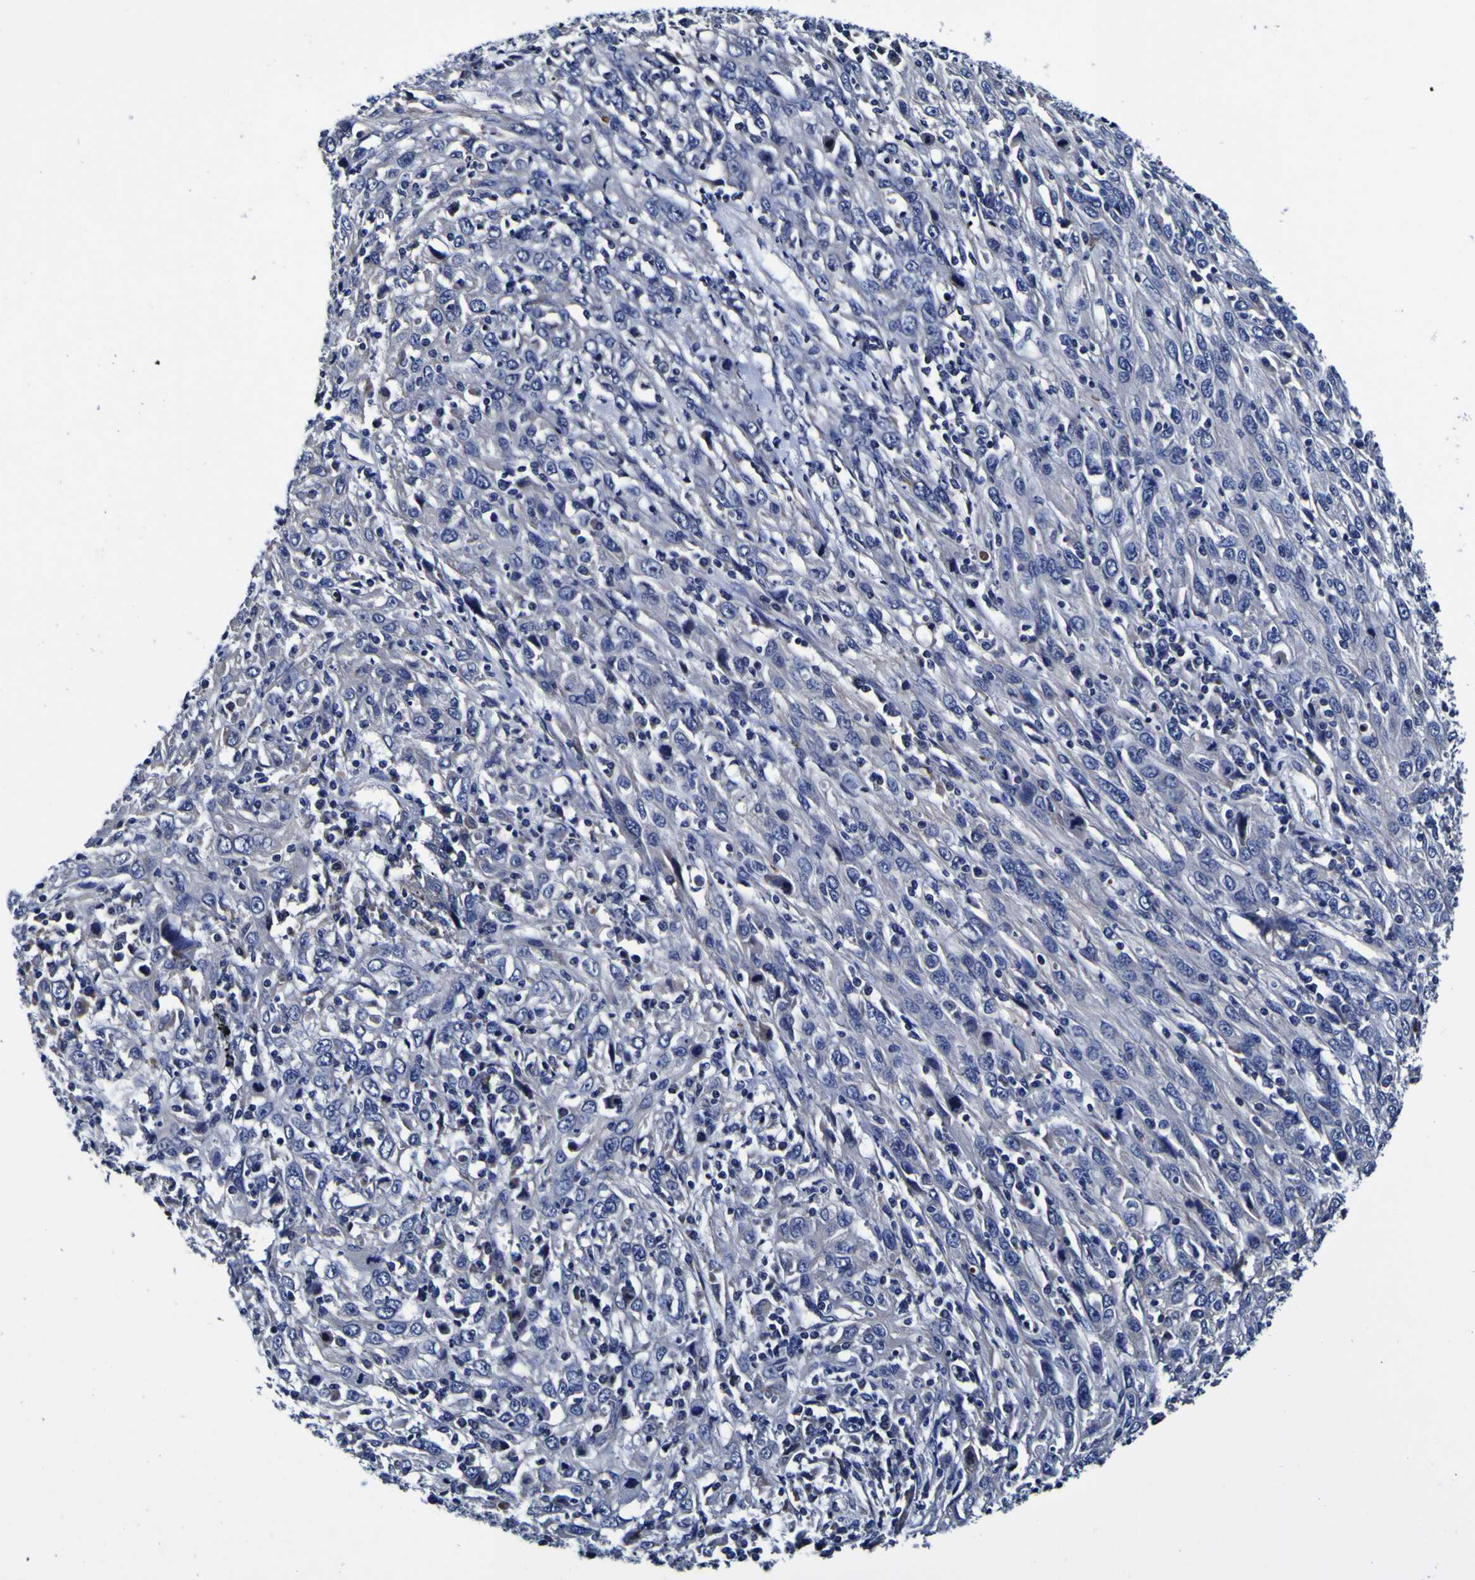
{"staining": {"intensity": "negative", "quantity": "none", "location": "none"}, "tissue": "cervical cancer", "cell_type": "Tumor cells", "image_type": "cancer", "snomed": [{"axis": "morphology", "description": "Squamous cell carcinoma, NOS"}, {"axis": "topography", "description": "Cervix"}], "caption": "Tumor cells show no significant protein expression in squamous cell carcinoma (cervical). (Brightfield microscopy of DAB immunohistochemistry at high magnification).", "gene": "PDLIM4", "patient": {"sex": "female", "age": 46}}